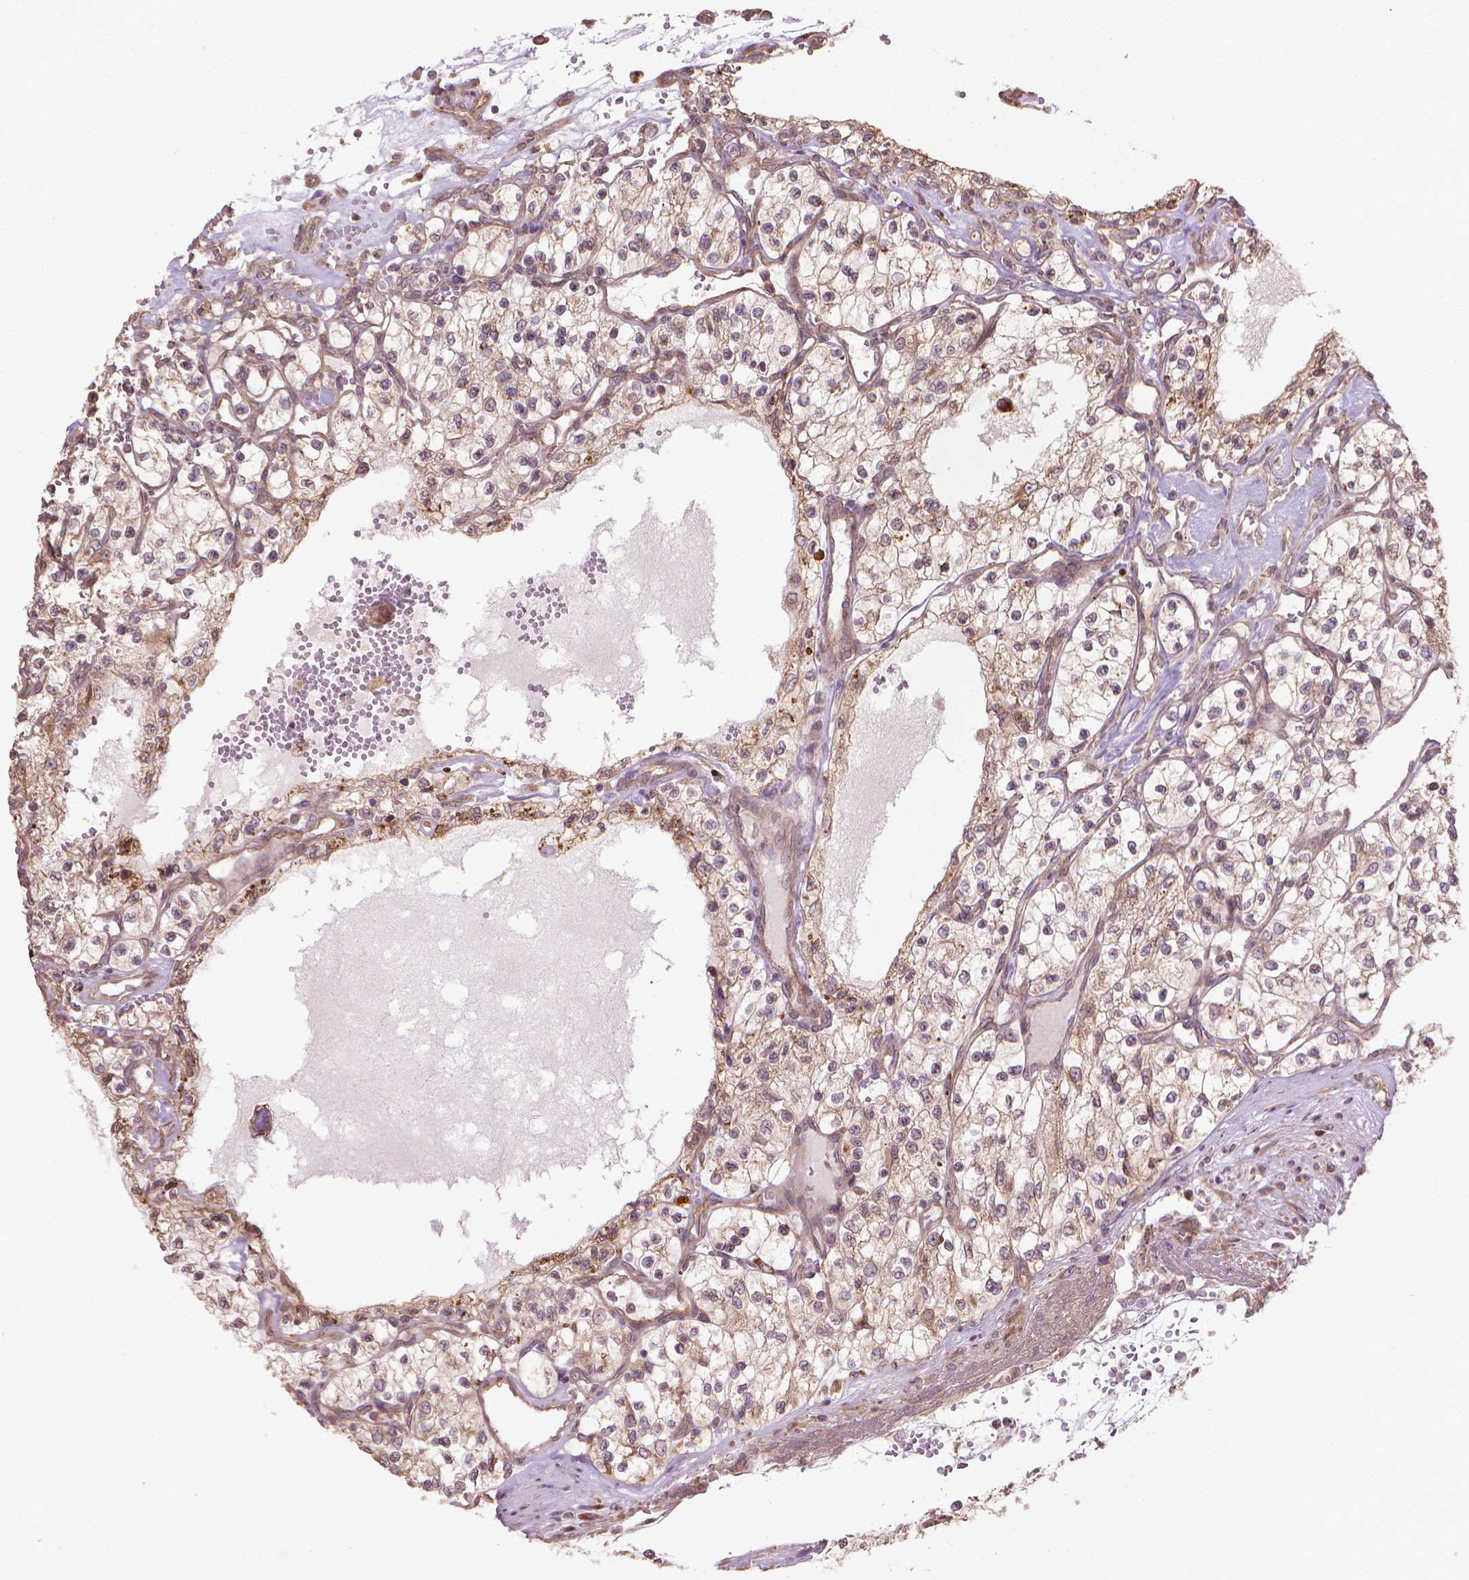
{"staining": {"intensity": "weak", "quantity": ">75%", "location": "cytoplasmic/membranous"}, "tissue": "renal cancer", "cell_type": "Tumor cells", "image_type": "cancer", "snomed": [{"axis": "morphology", "description": "Adenocarcinoma, NOS"}, {"axis": "topography", "description": "Kidney"}], "caption": "Human renal cancer stained with a protein marker demonstrates weak staining in tumor cells.", "gene": "GAS1", "patient": {"sex": "female", "age": 69}}